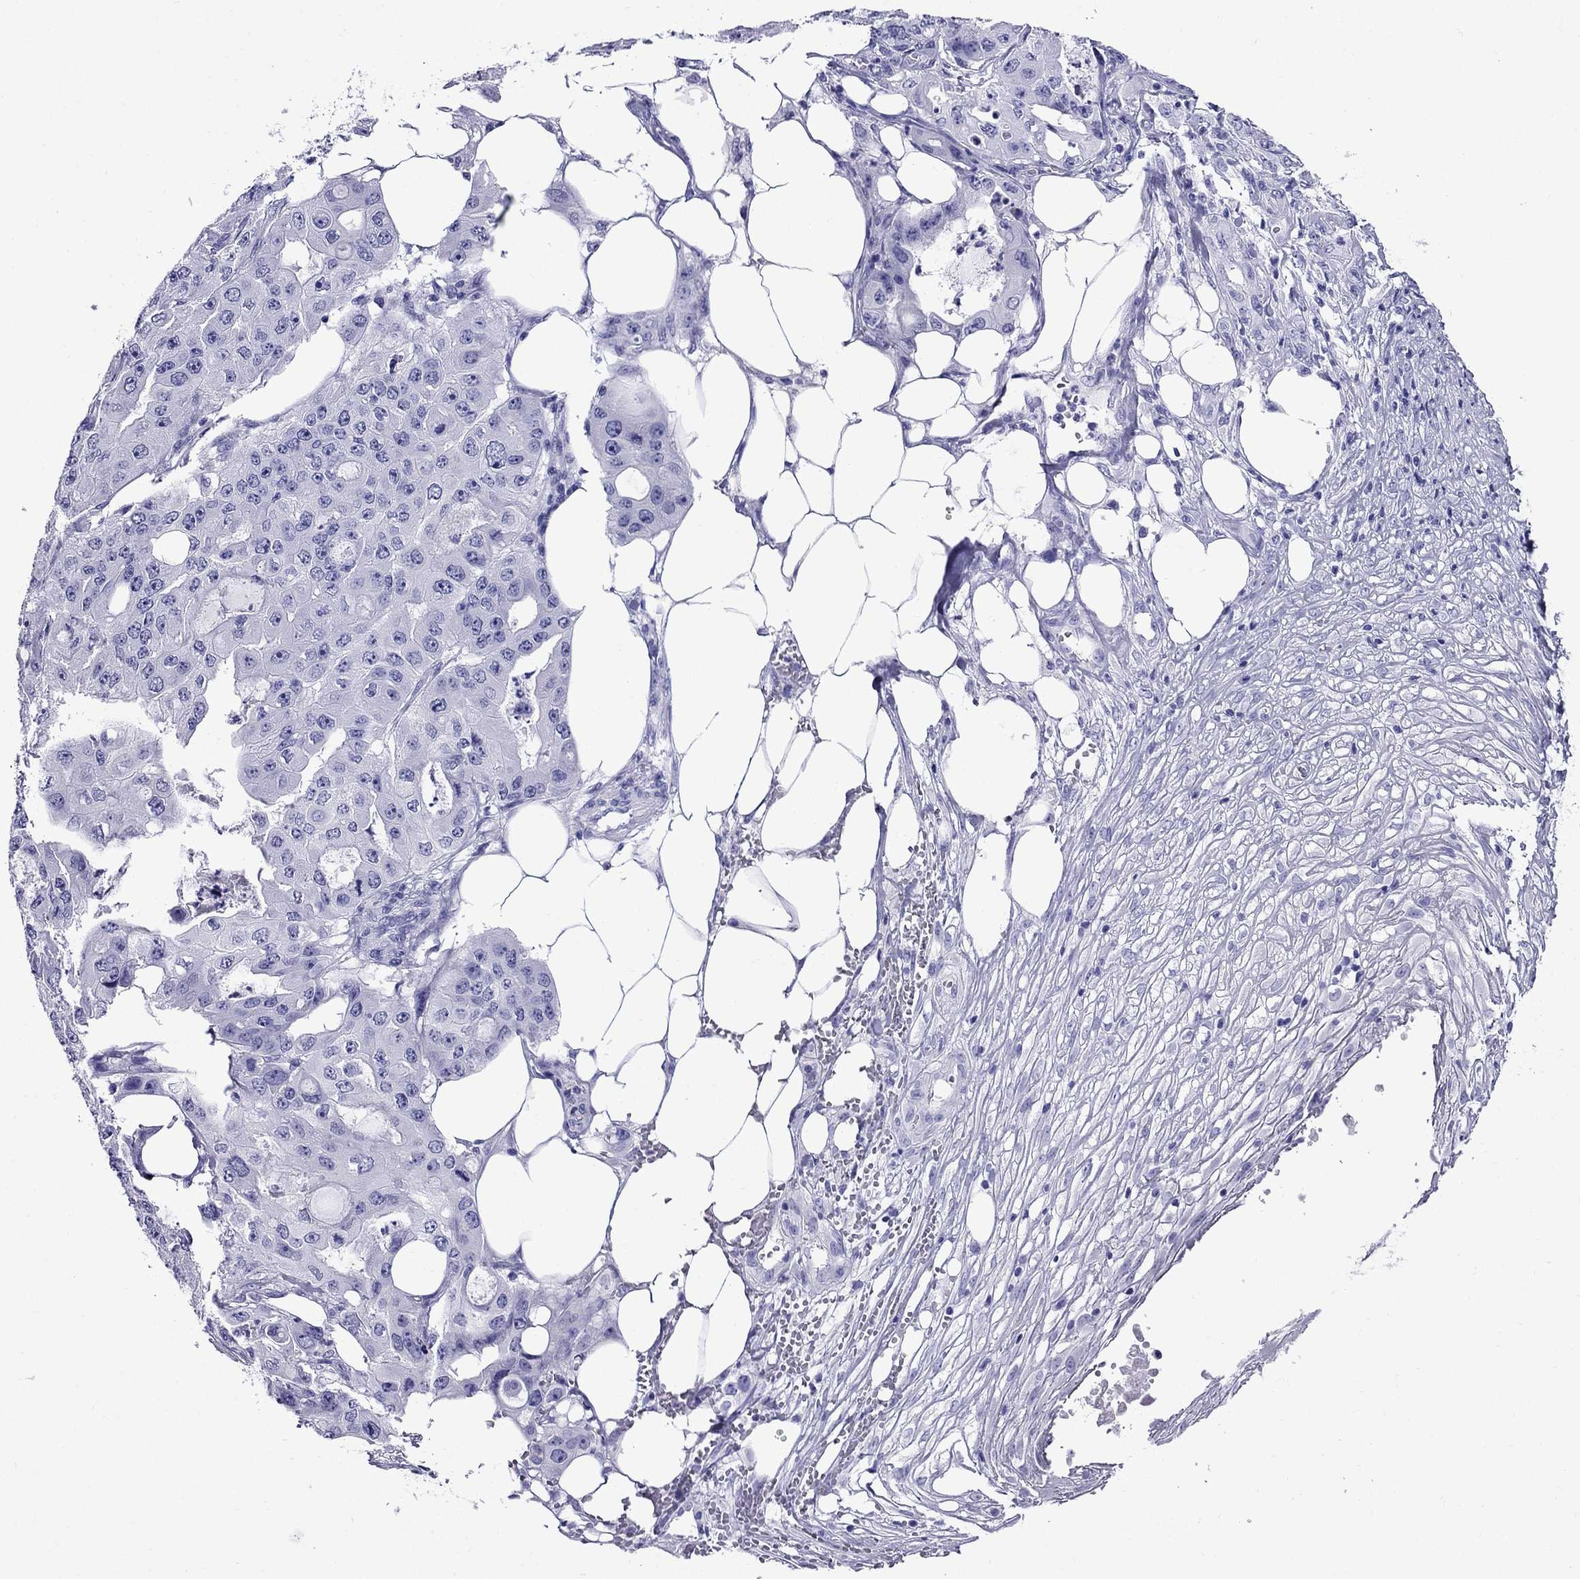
{"staining": {"intensity": "negative", "quantity": "none", "location": "none"}, "tissue": "ovarian cancer", "cell_type": "Tumor cells", "image_type": "cancer", "snomed": [{"axis": "morphology", "description": "Cystadenocarcinoma, serous, NOS"}, {"axis": "topography", "description": "Ovary"}], "caption": "IHC photomicrograph of serous cystadenocarcinoma (ovarian) stained for a protein (brown), which reveals no staining in tumor cells.", "gene": "CRYBA1", "patient": {"sex": "female", "age": 56}}